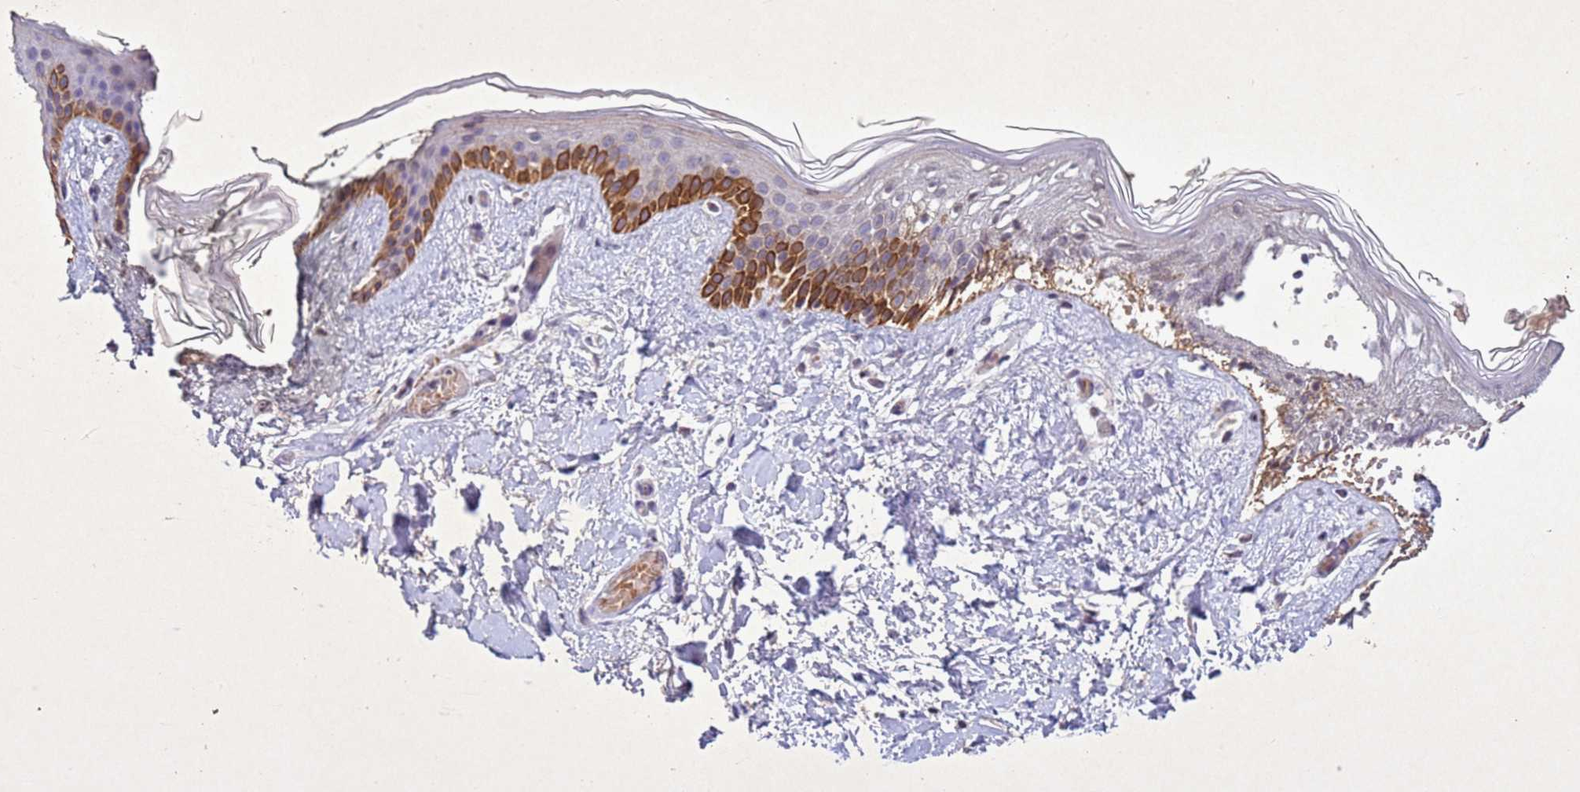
{"staining": {"intensity": "weak", "quantity": ">75%", "location": "cytoplasmic/membranous"}, "tissue": "skin", "cell_type": "Fibroblasts", "image_type": "normal", "snomed": [{"axis": "morphology", "description": "Normal tissue, NOS"}, {"axis": "topography", "description": "Skin"}], "caption": "The immunohistochemical stain highlights weak cytoplasmic/membranous staining in fibroblasts of normal skin.", "gene": "NLRP11", "patient": {"sex": "female", "age": 34}}